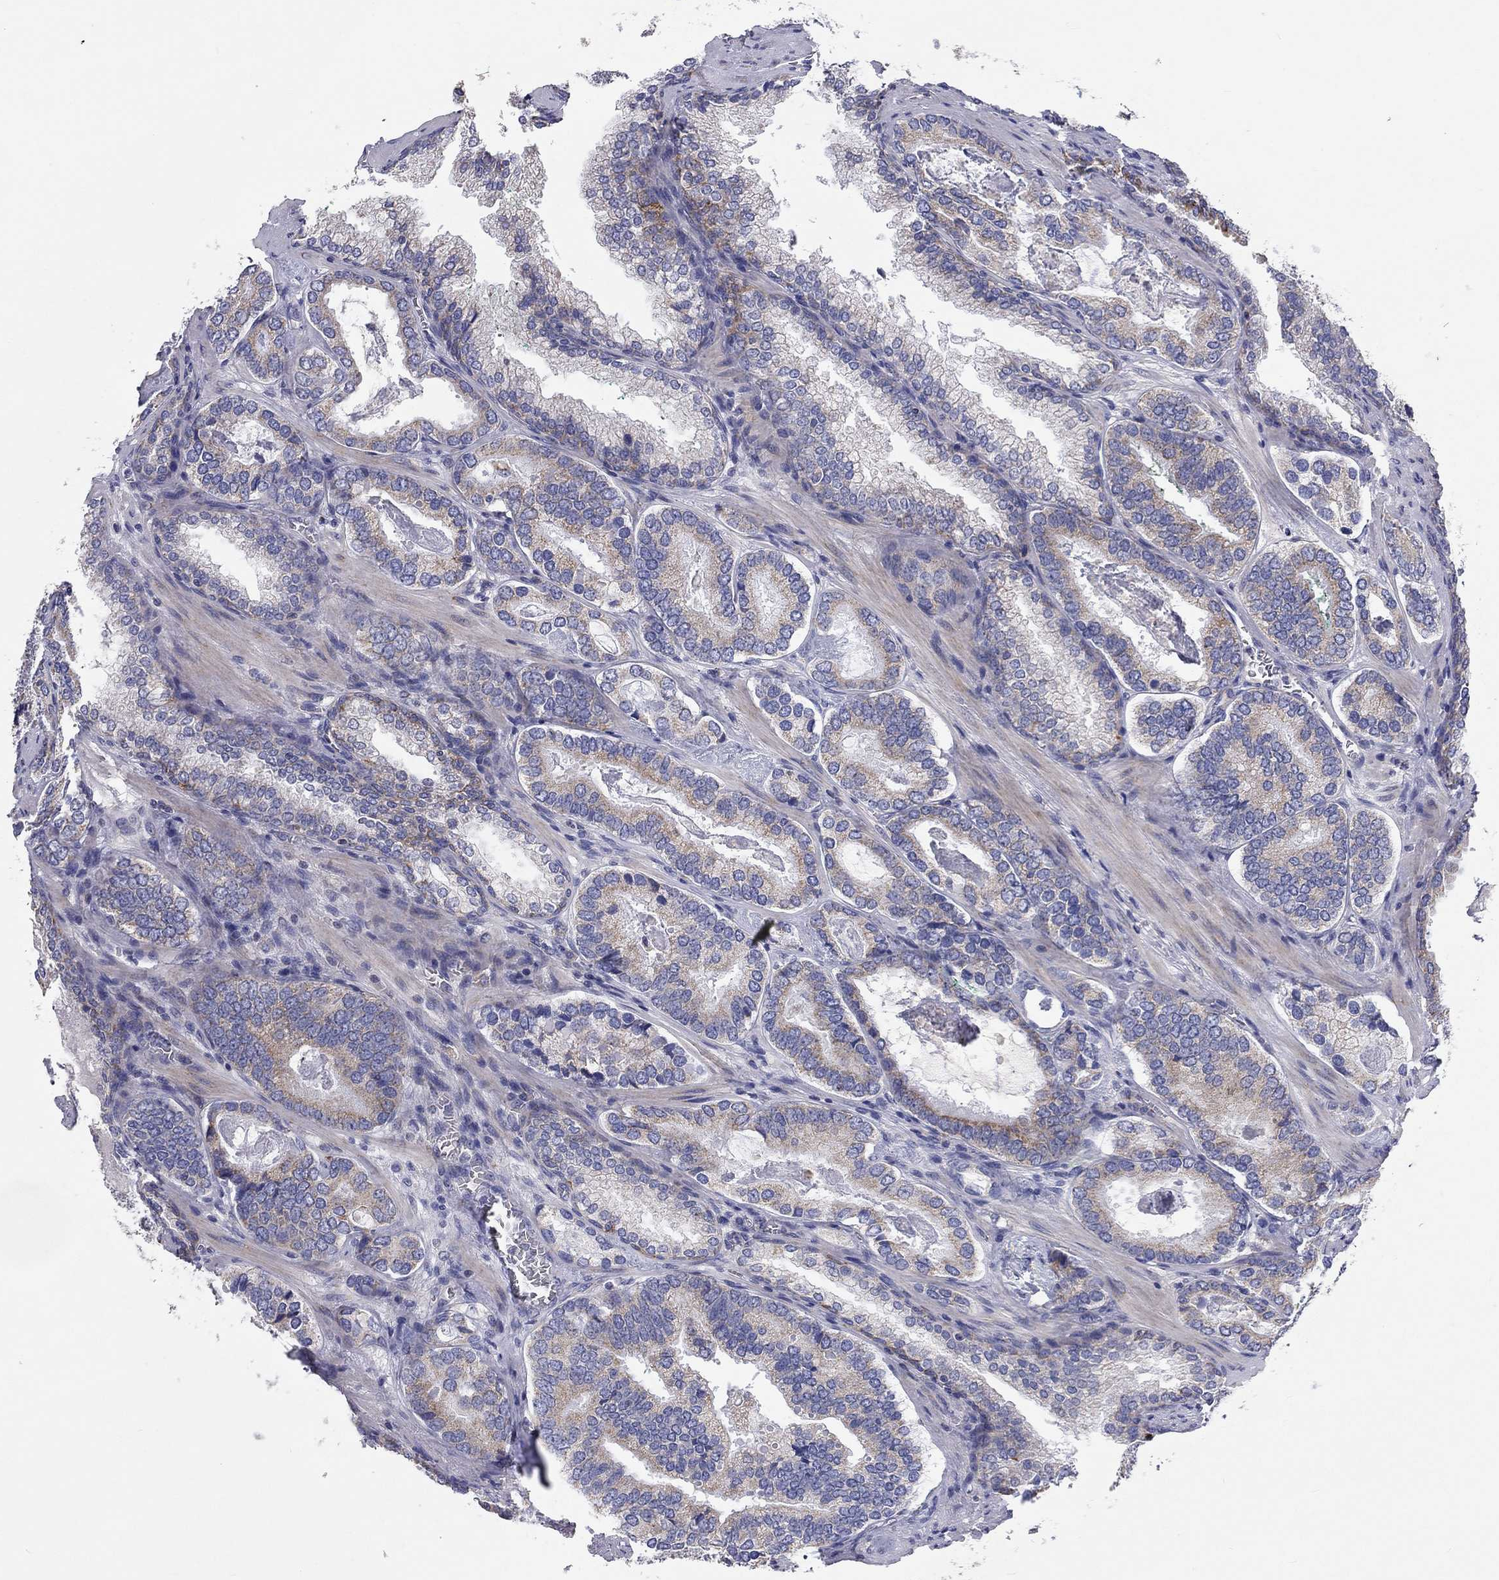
{"staining": {"intensity": "weak", "quantity": "25%-75%", "location": "cytoplasmic/membranous"}, "tissue": "prostate cancer", "cell_type": "Tumor cells", "image_type": "cancer", "snomed": [{"axis": "morphology", "description": "Adenocarcinoma, Low grade"}, {"axis": "topography", "description": "Prostate"}], "caption": "Protein staining demonstrates weak cytoplasmic/membranous staining in about 25%-75% of tumor cells in prostate cancer (adenocarcinoma (low-grade)). (DAB (3,3'-diaminobenzidine) IHC with brightfield microscopy, high magnification).", "gene": "RCAN1", "patient": {"sex": "male", "age": 60}}